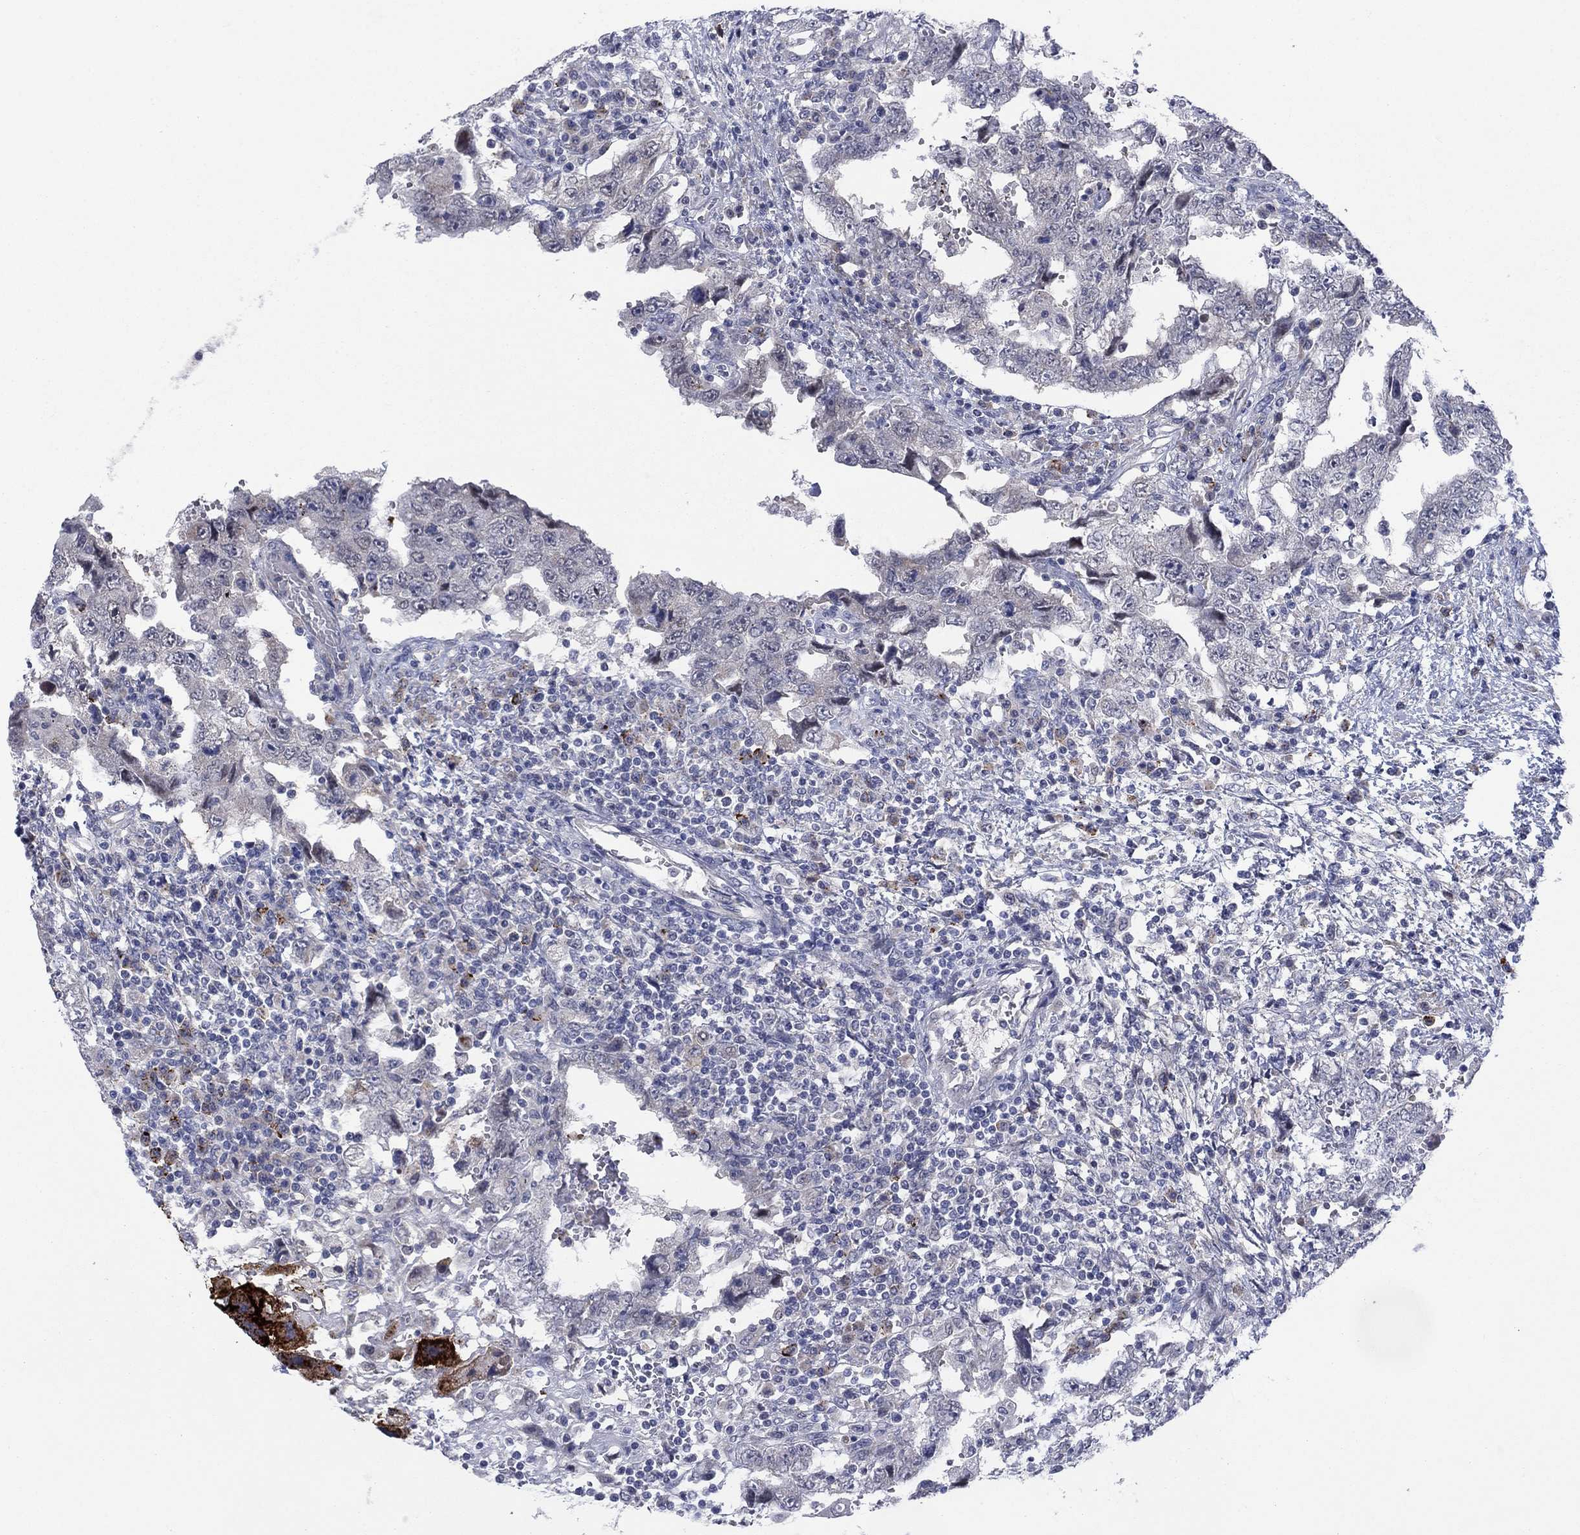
{"staining": {"intensity": "strong", "quantity": "<25%", "location": "cytoplasmic/membranous"}, "tissue": "testis cancer", "cell_type": "Tumor cells", "image_type": "cancer", "snomed": [{"axis": "morphology", "description": "Carcinoma, Embryonal, NOS"}, {"axis": "topography", "description": "Testis"}], "caption": "The histopathology image exhibits immunohistochemical staining of testis cancer. There is strong cytoplasmic/membranous staining is seen in approximately <25% of tumor cells. Using DAB (3,3'-diaminobenzidine) (brown) and hematoxylin (blue) stains, captured at high magnification using brightfield microscopy.", "gene": "SDC1", "patient": {"sex": "male", "age": 26}}